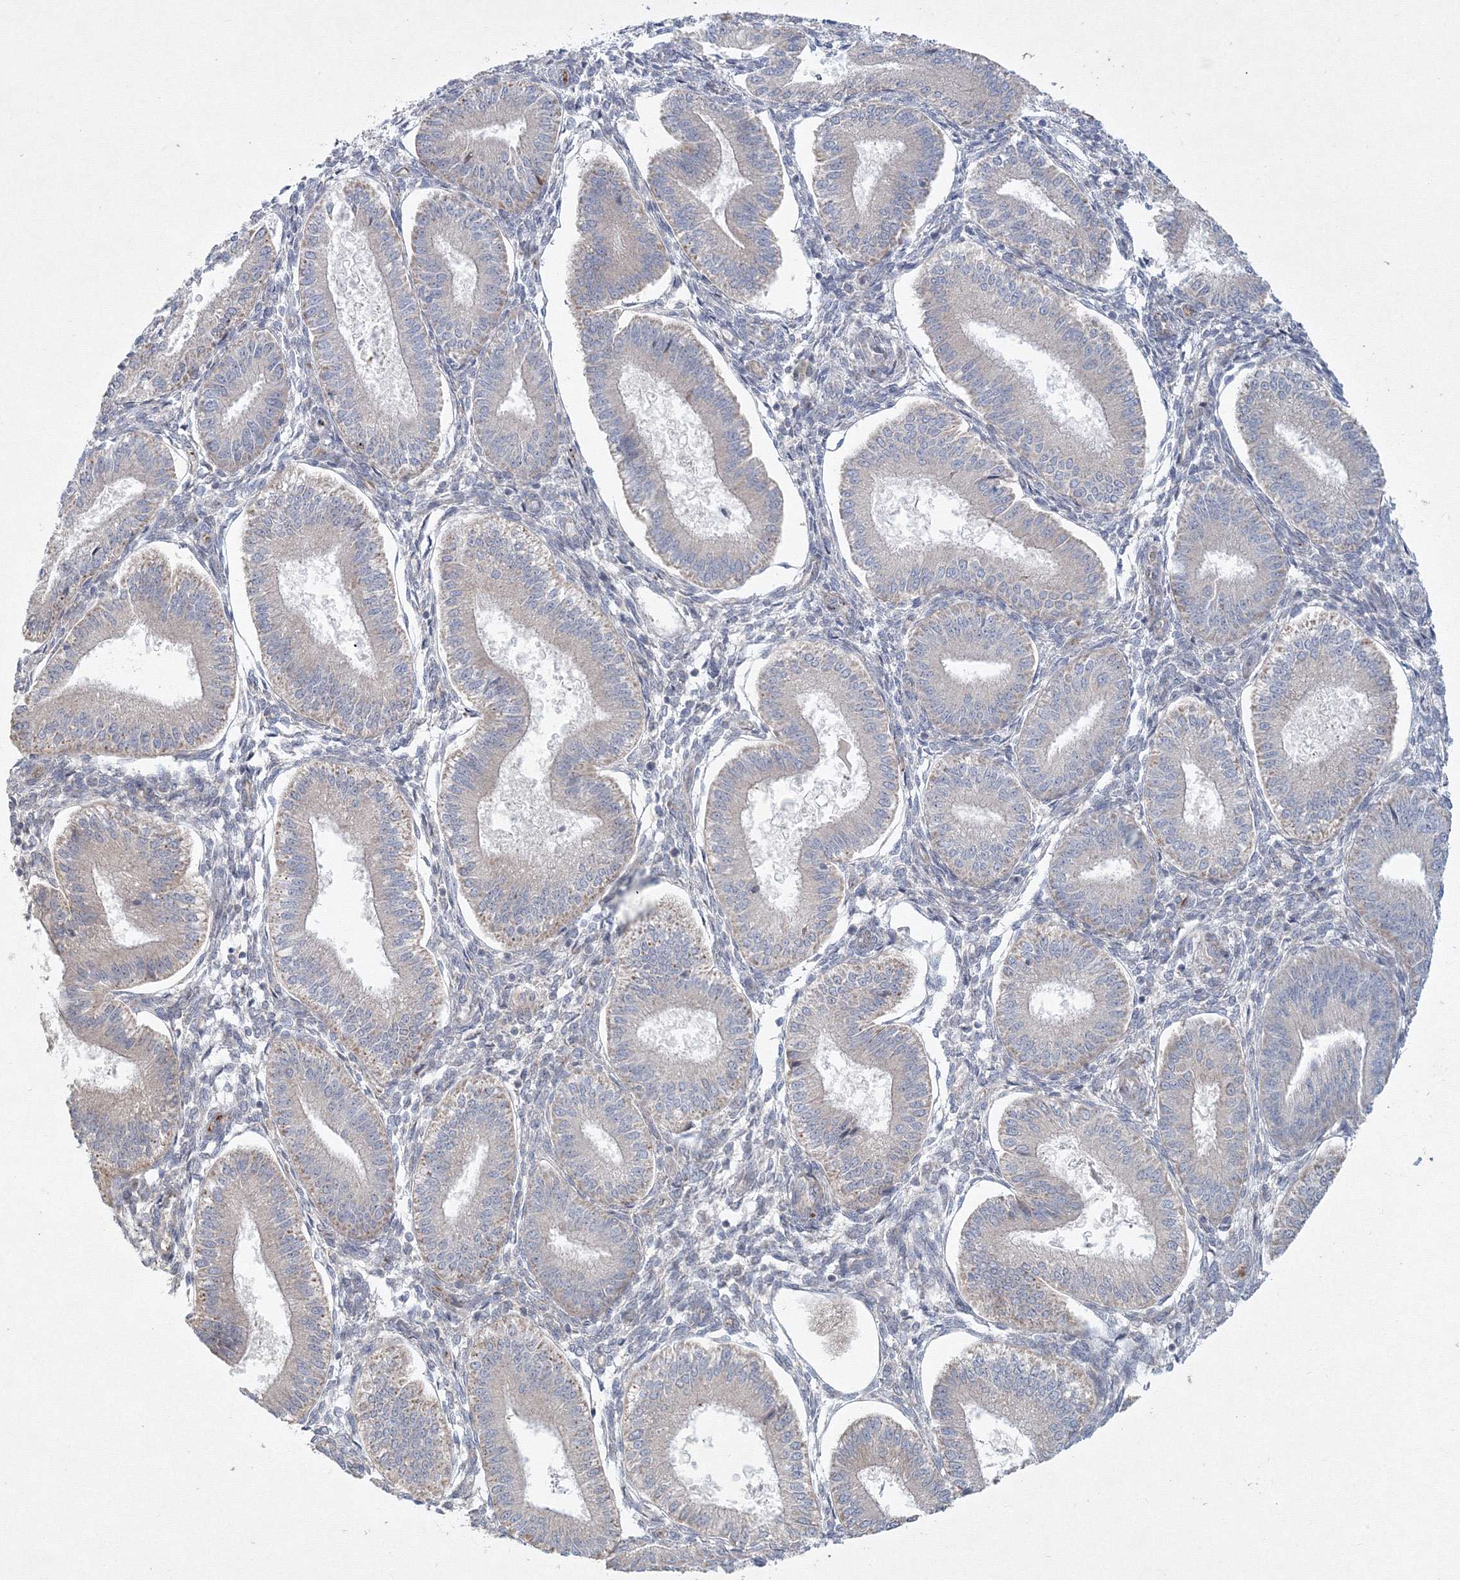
{"staining": {"intensity": "negative", "quantity": "none", "location": "none"}, "tissue": "endometrium", "cell_type": "Cells in endometrial stroma", "image_type": "normal", "snomed": [{"axis": "morphology", "description": "Normal tissue, NOS"}, {"axis": "topography", "description": "Endometrium"}], "caption": "There is no significant positivity in cells in endometrial stroma of endometrium. The staining is performed using DAB (3,3'-diaminobenzidine) brown chromogen with nuclei counter-stained in using hematoxylin.", "gene": "WDR49", "patient": {"sex": "female", "age": 39}}